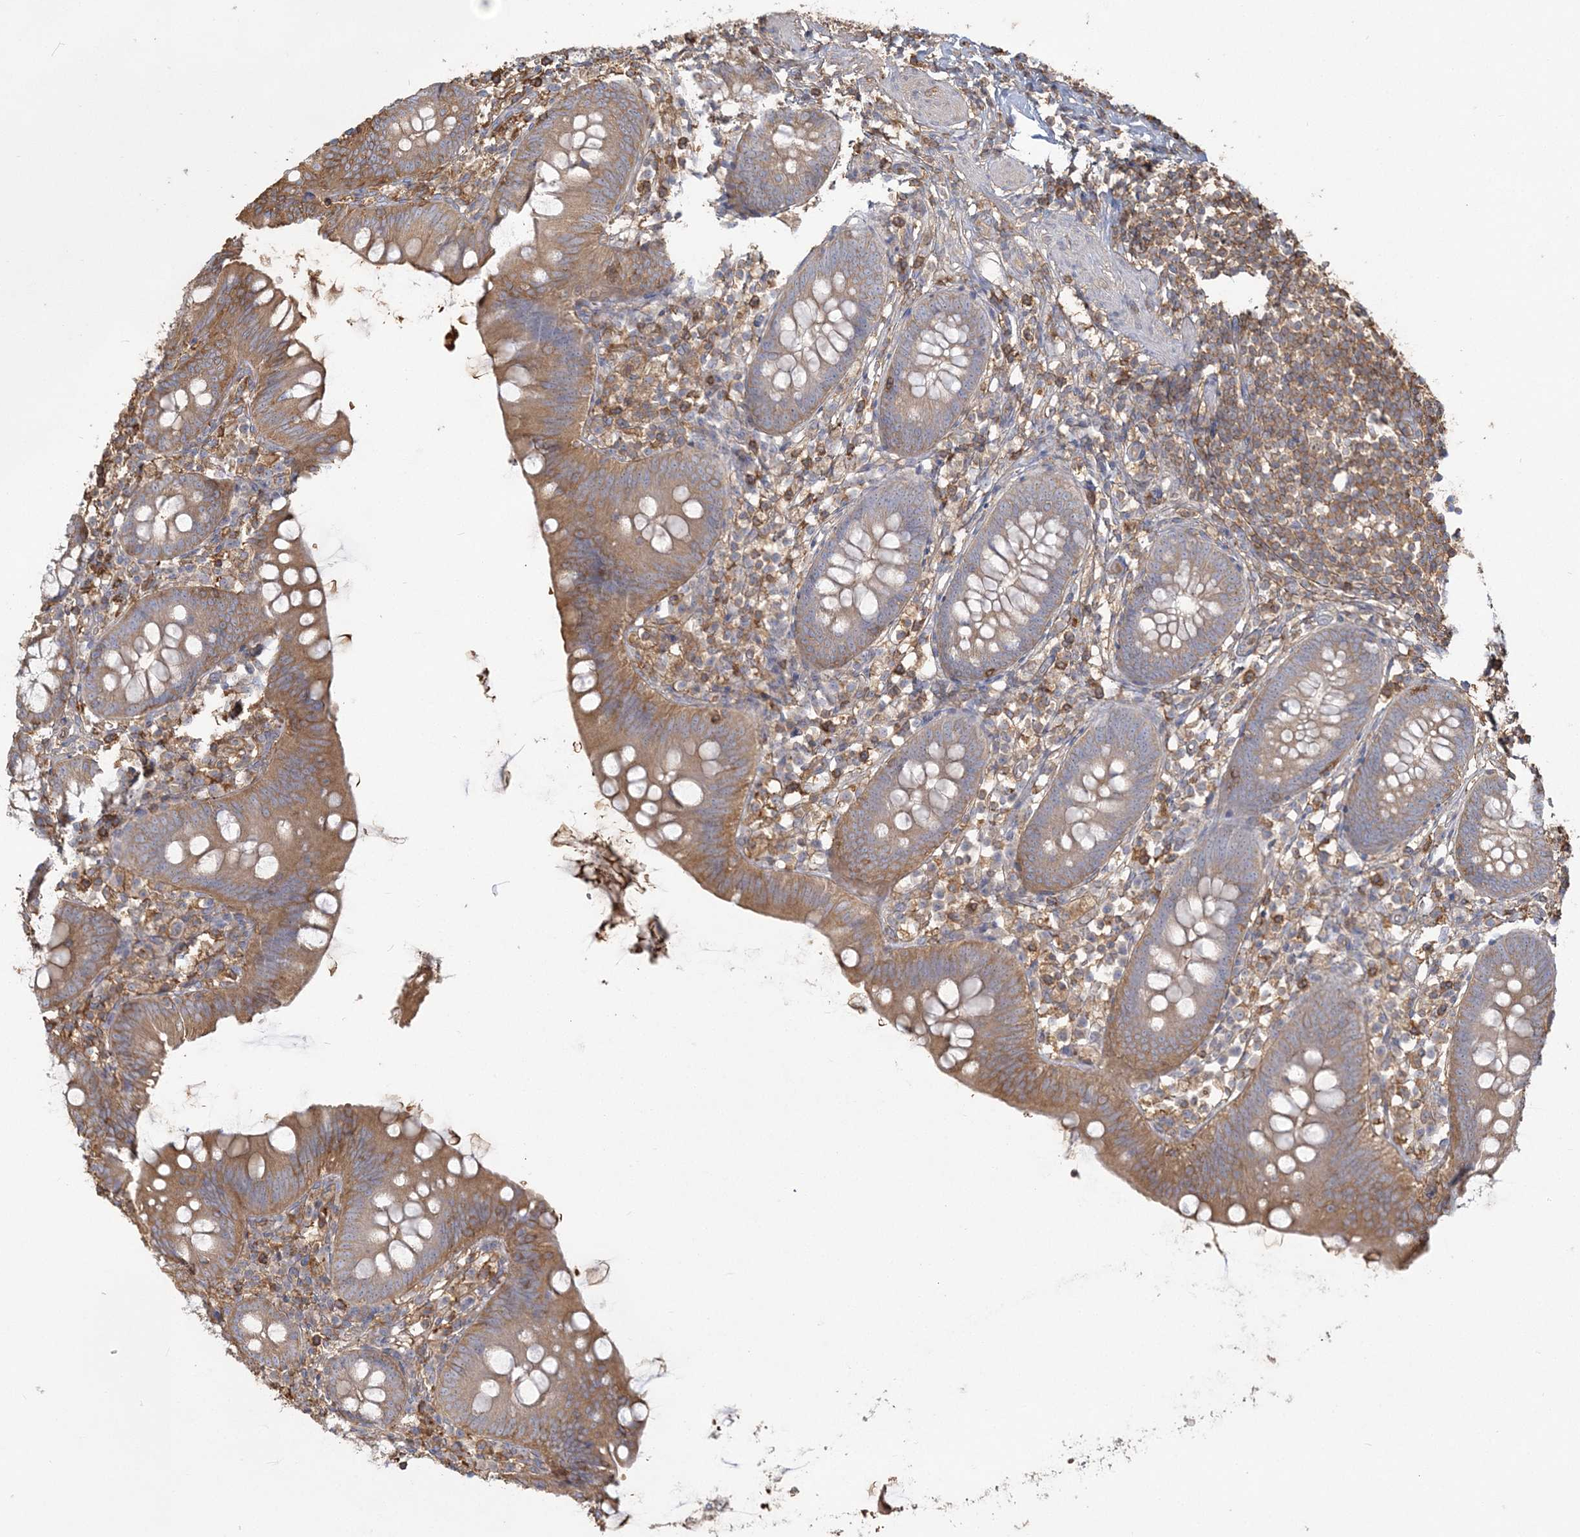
{"staining": {"intensity": "moderate", "quantity": "25%-75%", "location": "cytoplasmic/membranous"}, "tissue": "appendix", "cell_type": "Glandular cells", "image_type": "normal", "snomed": [{"axis": "morphology", "description": "Normal tissue, NOS"}, {"axis": "topography", "description": "Appendix"}], "caption": "Brown immunohistochemical staining in normal human appendix displays moderate cytoplasmic/membranous positivity in approximately 25%-75% of glandular cells. (Brightfield microscopy of DAB IHC at high magnification).", "gene": "ANKS1A", "patient": {"sex": "female", "age": 62}}